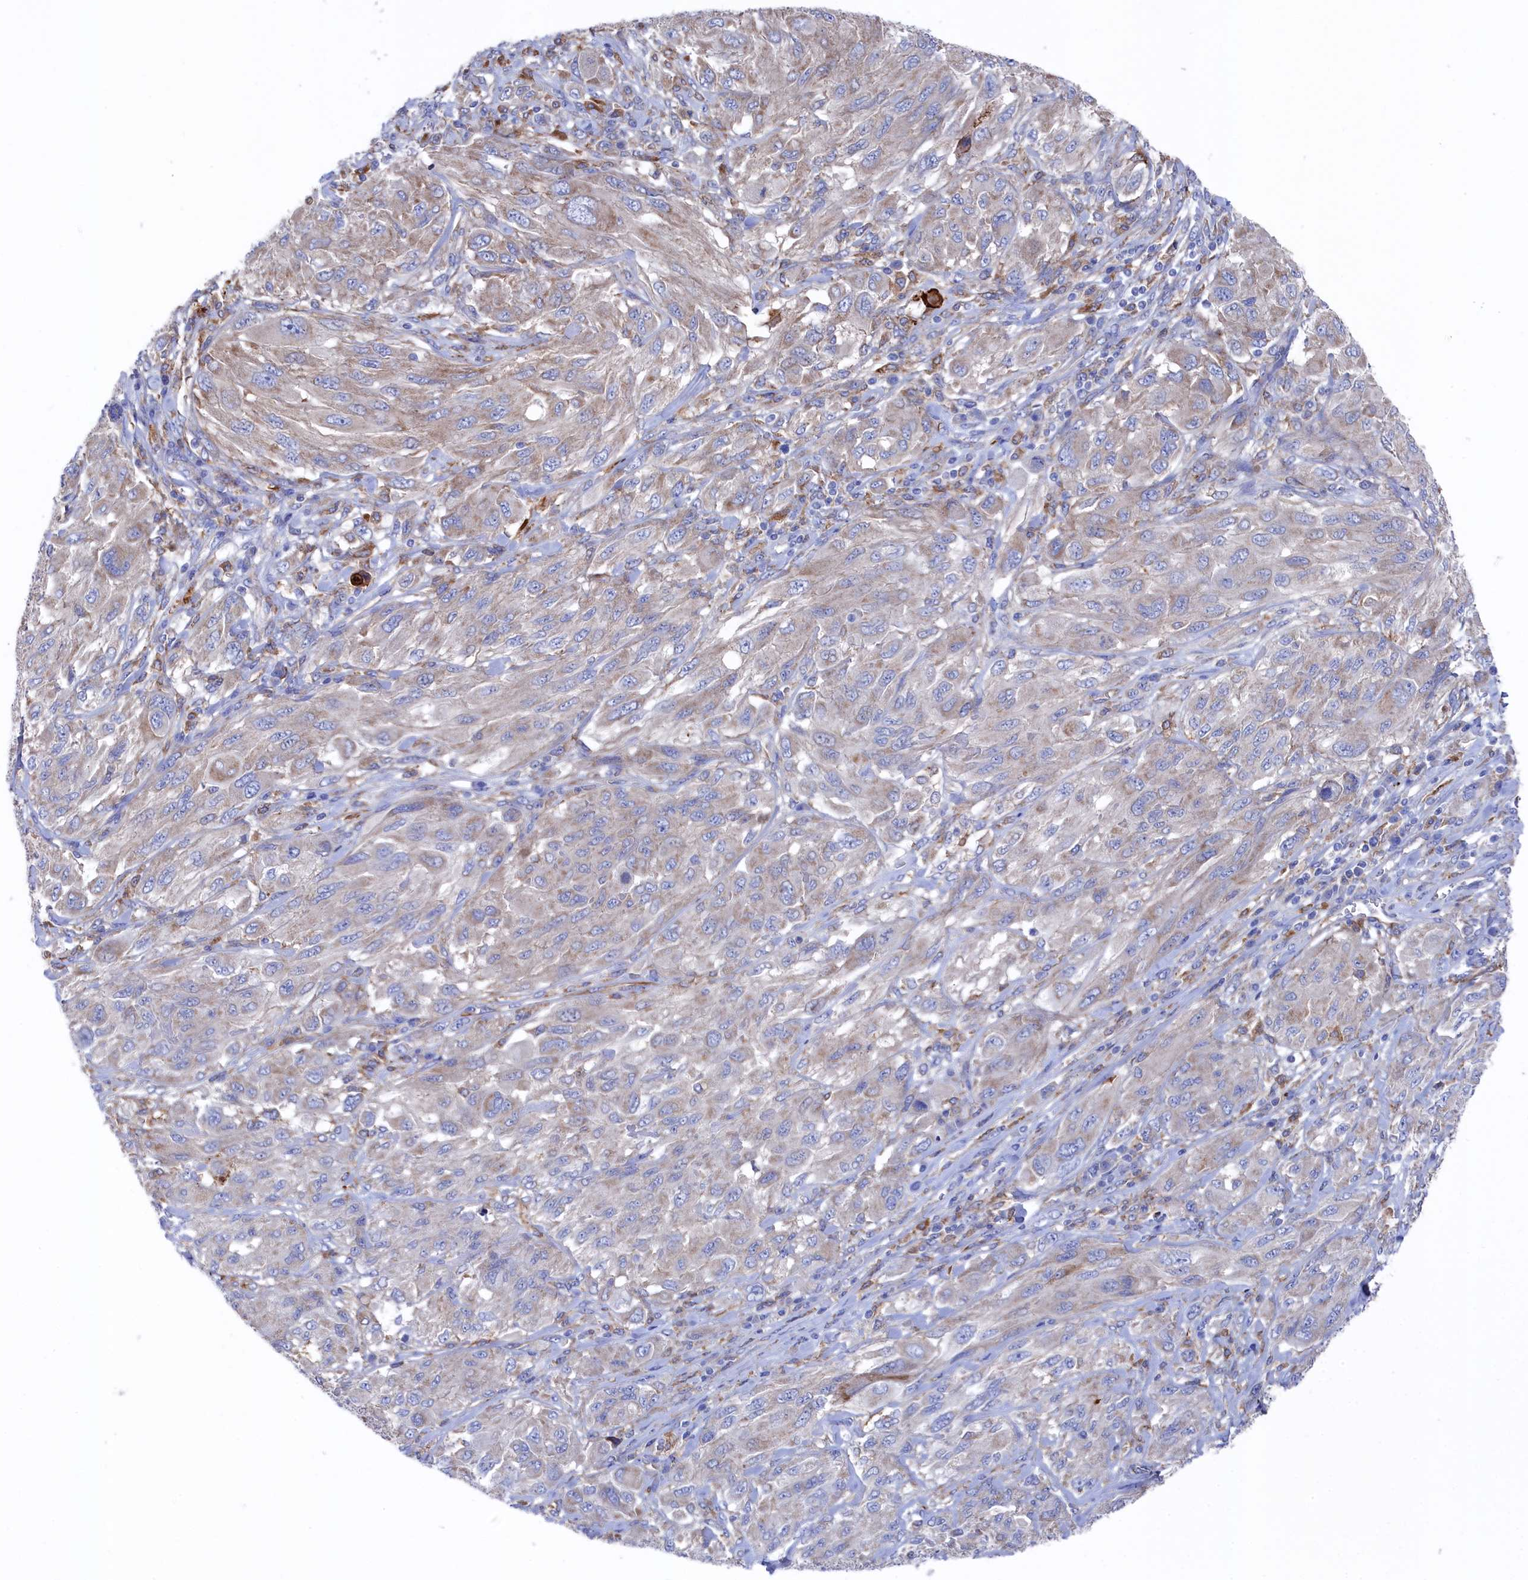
{"staining": {"intensity": "weak", "quantity": "<25%", "location": "cytoplasmic/membranous"}, "tissue": "melanoma", "cell_type": "Tumor cells", "image_type": "cancer", "snomed": [{"axis": "morphology", "description": "Malignant melanoma, NOS"}, {"axis": "topography", "description": "Skin"}], "caption": "Tumor cells are negative for protein expression in human malignant melanoma.", "gene": "C12orf73", "patient": {"sex": "female", "age": 91}}